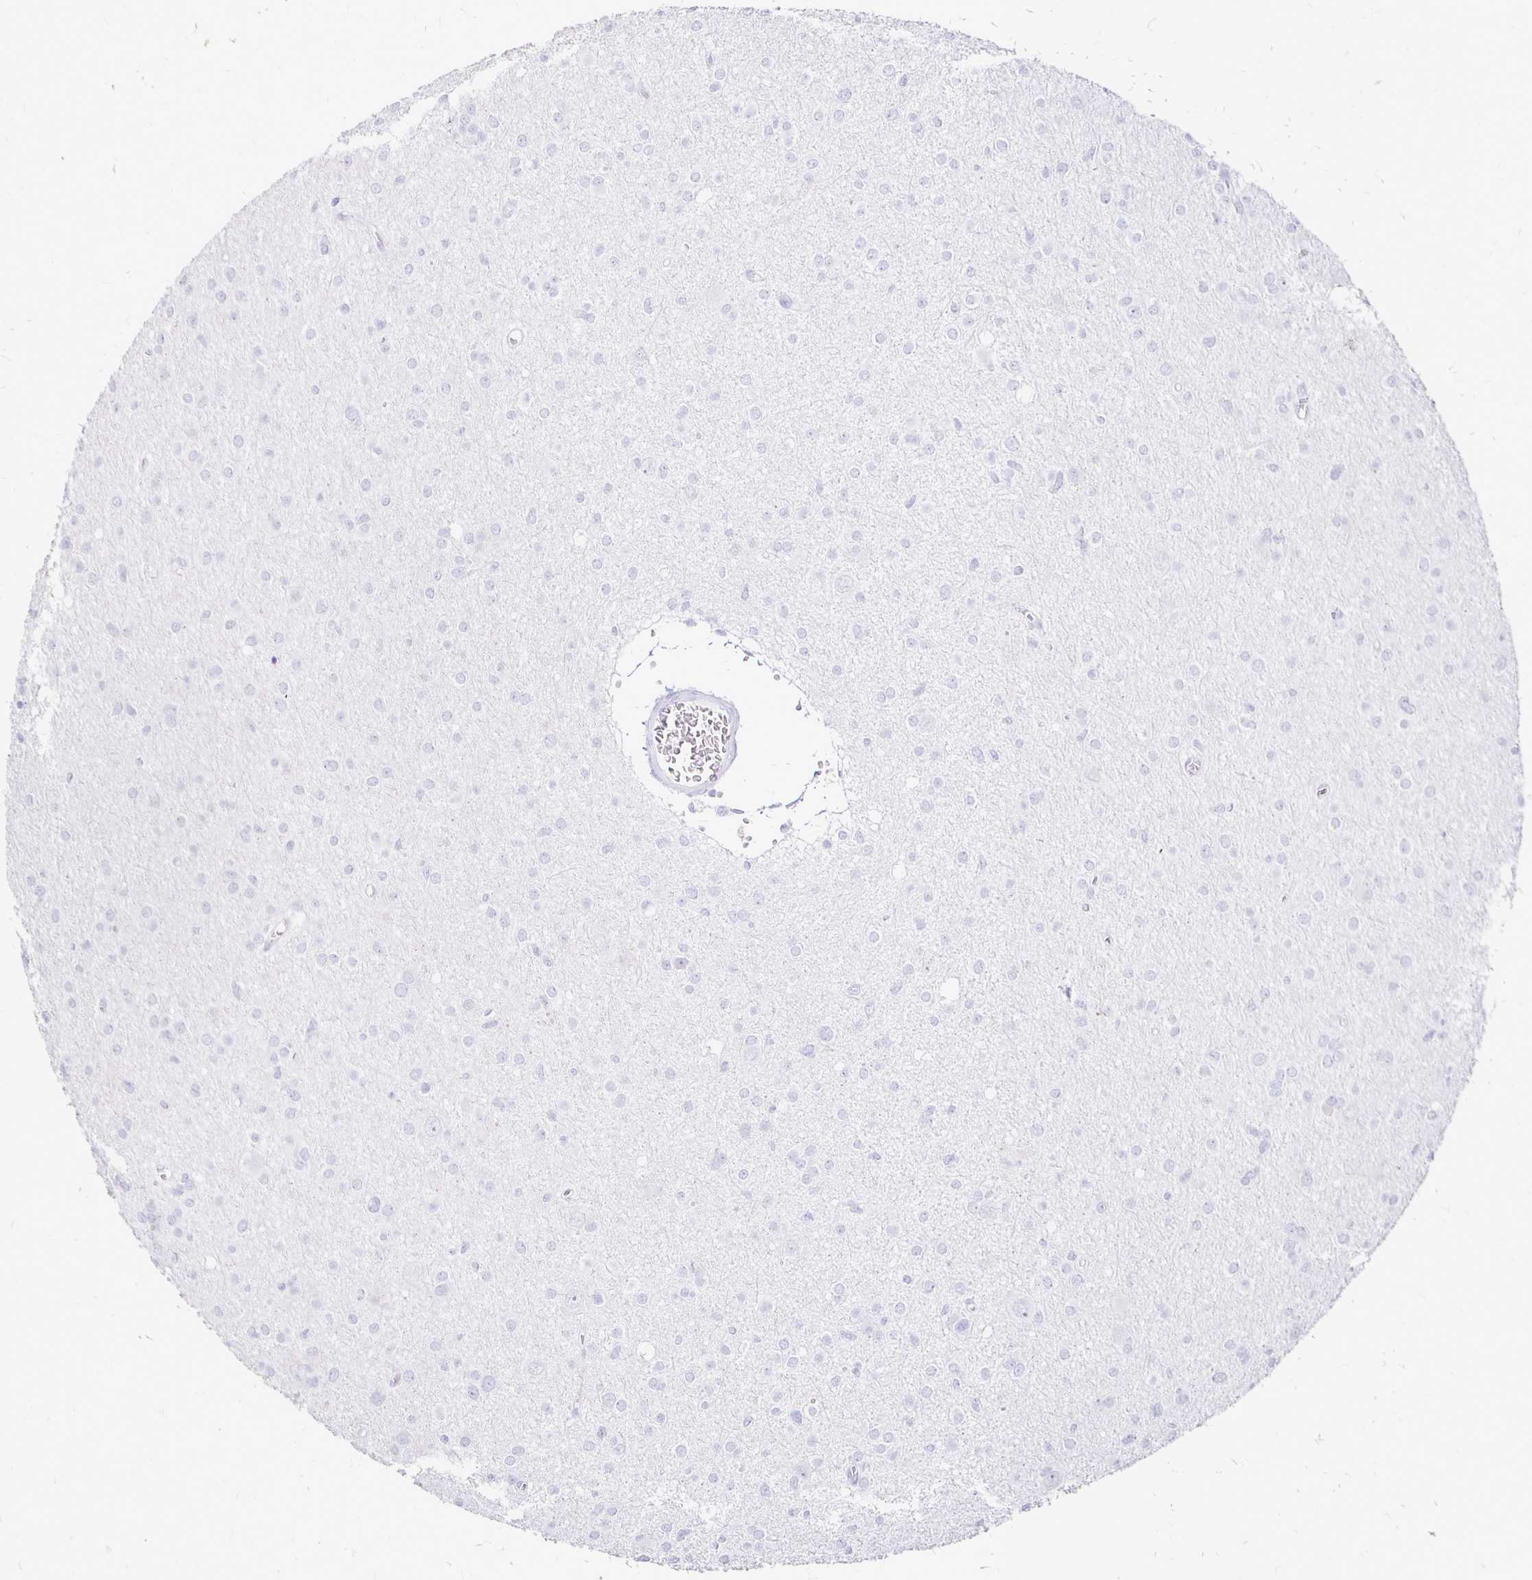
{"staining": {"intensity": "negative", "quantity": "none", "location": "none"}, "tissue": "glioma", "cell_type": "Tumor cells", "image_type": "cancer", "snomed": [{"axis": "morphology", "description": "Glioma, malignant, High grade"}, {"axis": "topography", "description": "Brain"}], "caption": "Tumor cells are negative for brown protein staining in glioma. Nuclei are stained in blue.", "gene": "IRGC", "patient": {"sex": "male", "age": 23}}